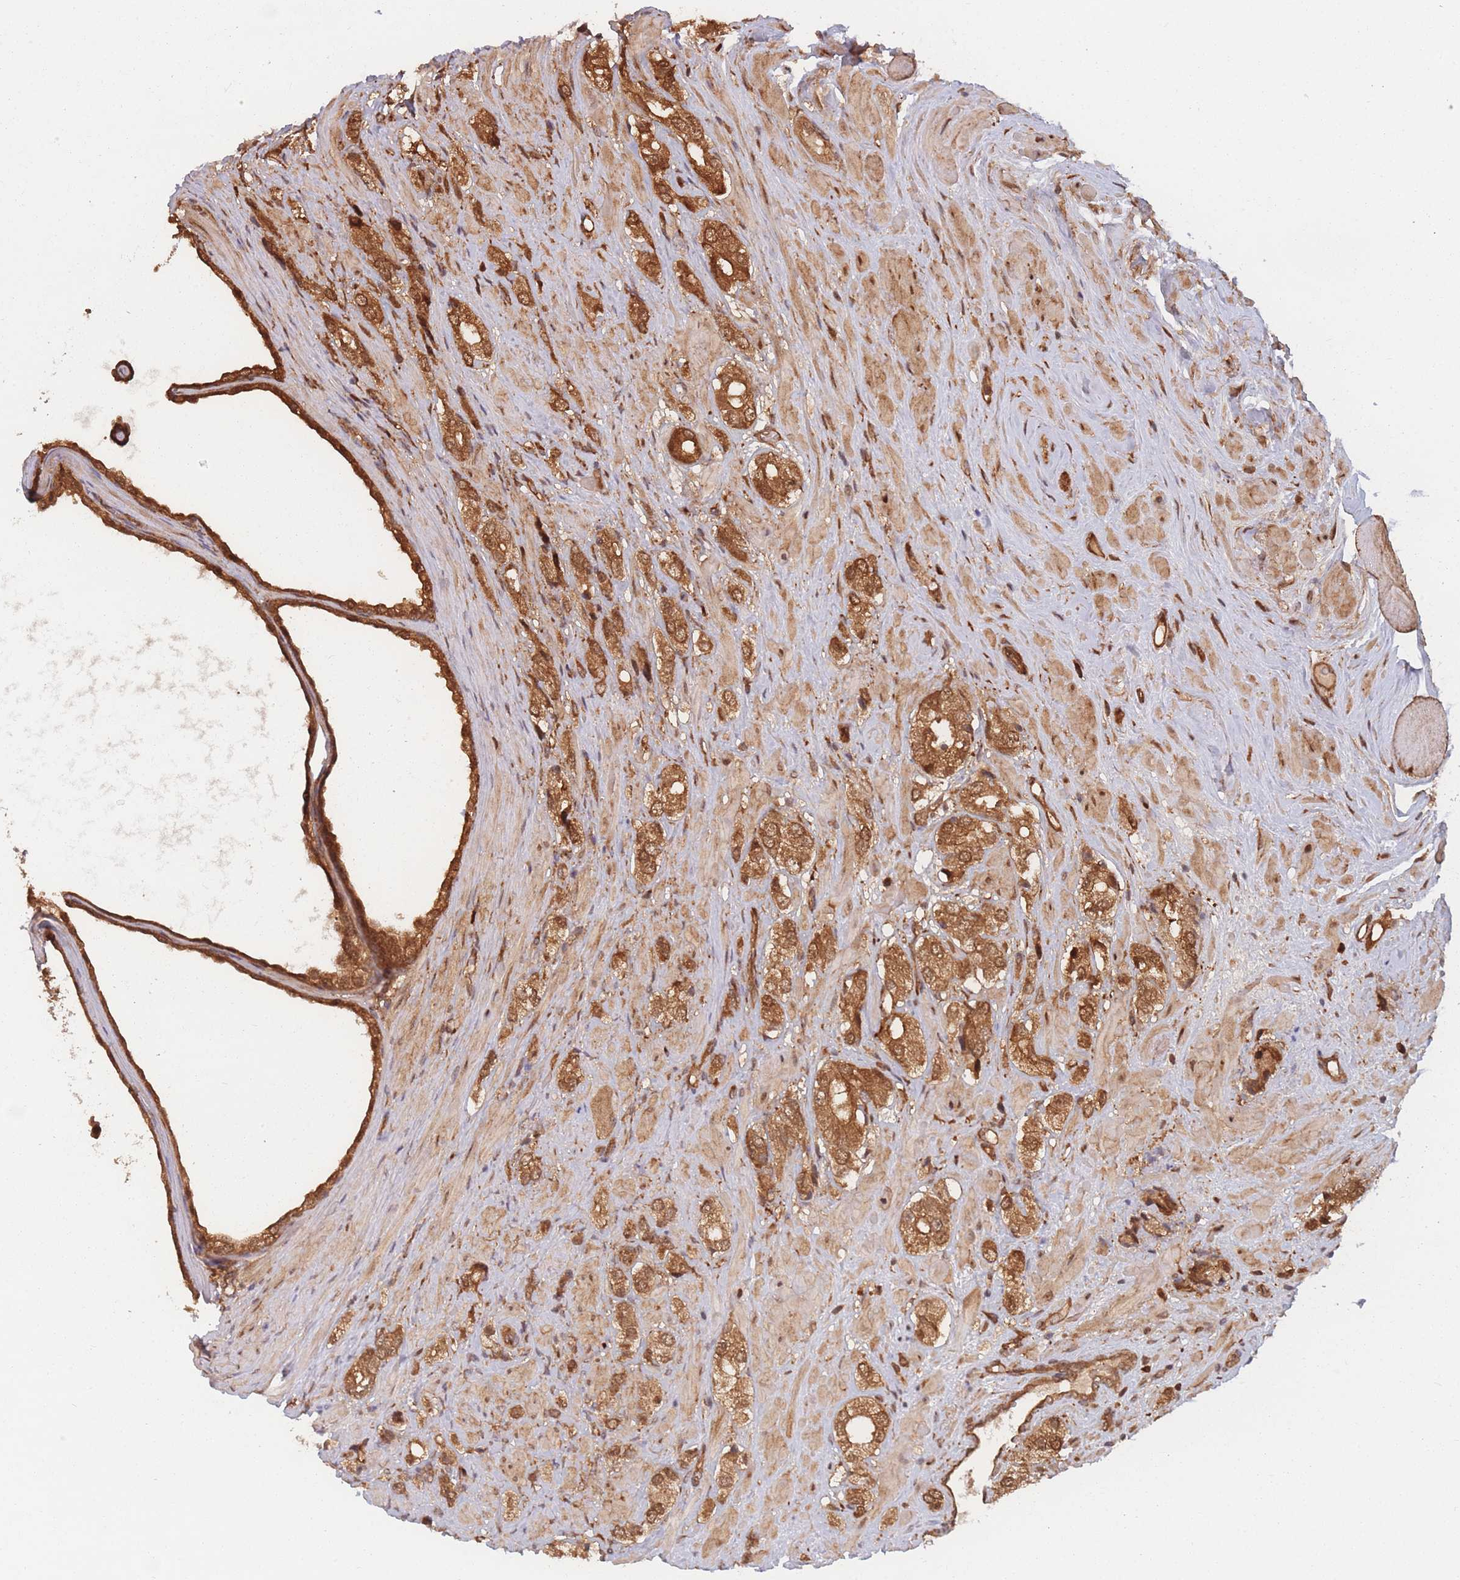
{"staining": {"intensity": "moderate", "quantity": ">75%", "location": "cytoplasmic/membranous,nuclear"}, "tissue": "prostate cancer", "cell_type": "Tumor cells", "image_type": "cancer", "snomed": [{"axis": "morphology", "description": "Adenocarcinoma, High grade"}, {"axis": "topography", "description": "Prostate and seminal vesicle, NOS"}], "caption": "IHC photomicrograph of neoplastic tissue: prostate cancer (adenocarcinoma (high-grade)) stained using IHC displays medium levels of moderate protein expression localized specifically in the cytoplasmic/membranous and nuclear of tumor cells, appearing as a cytoplasmic/membranous and nuclear brown color.", "gene": "PODXL2", "patient": {"sex": "male", "age": 64}}